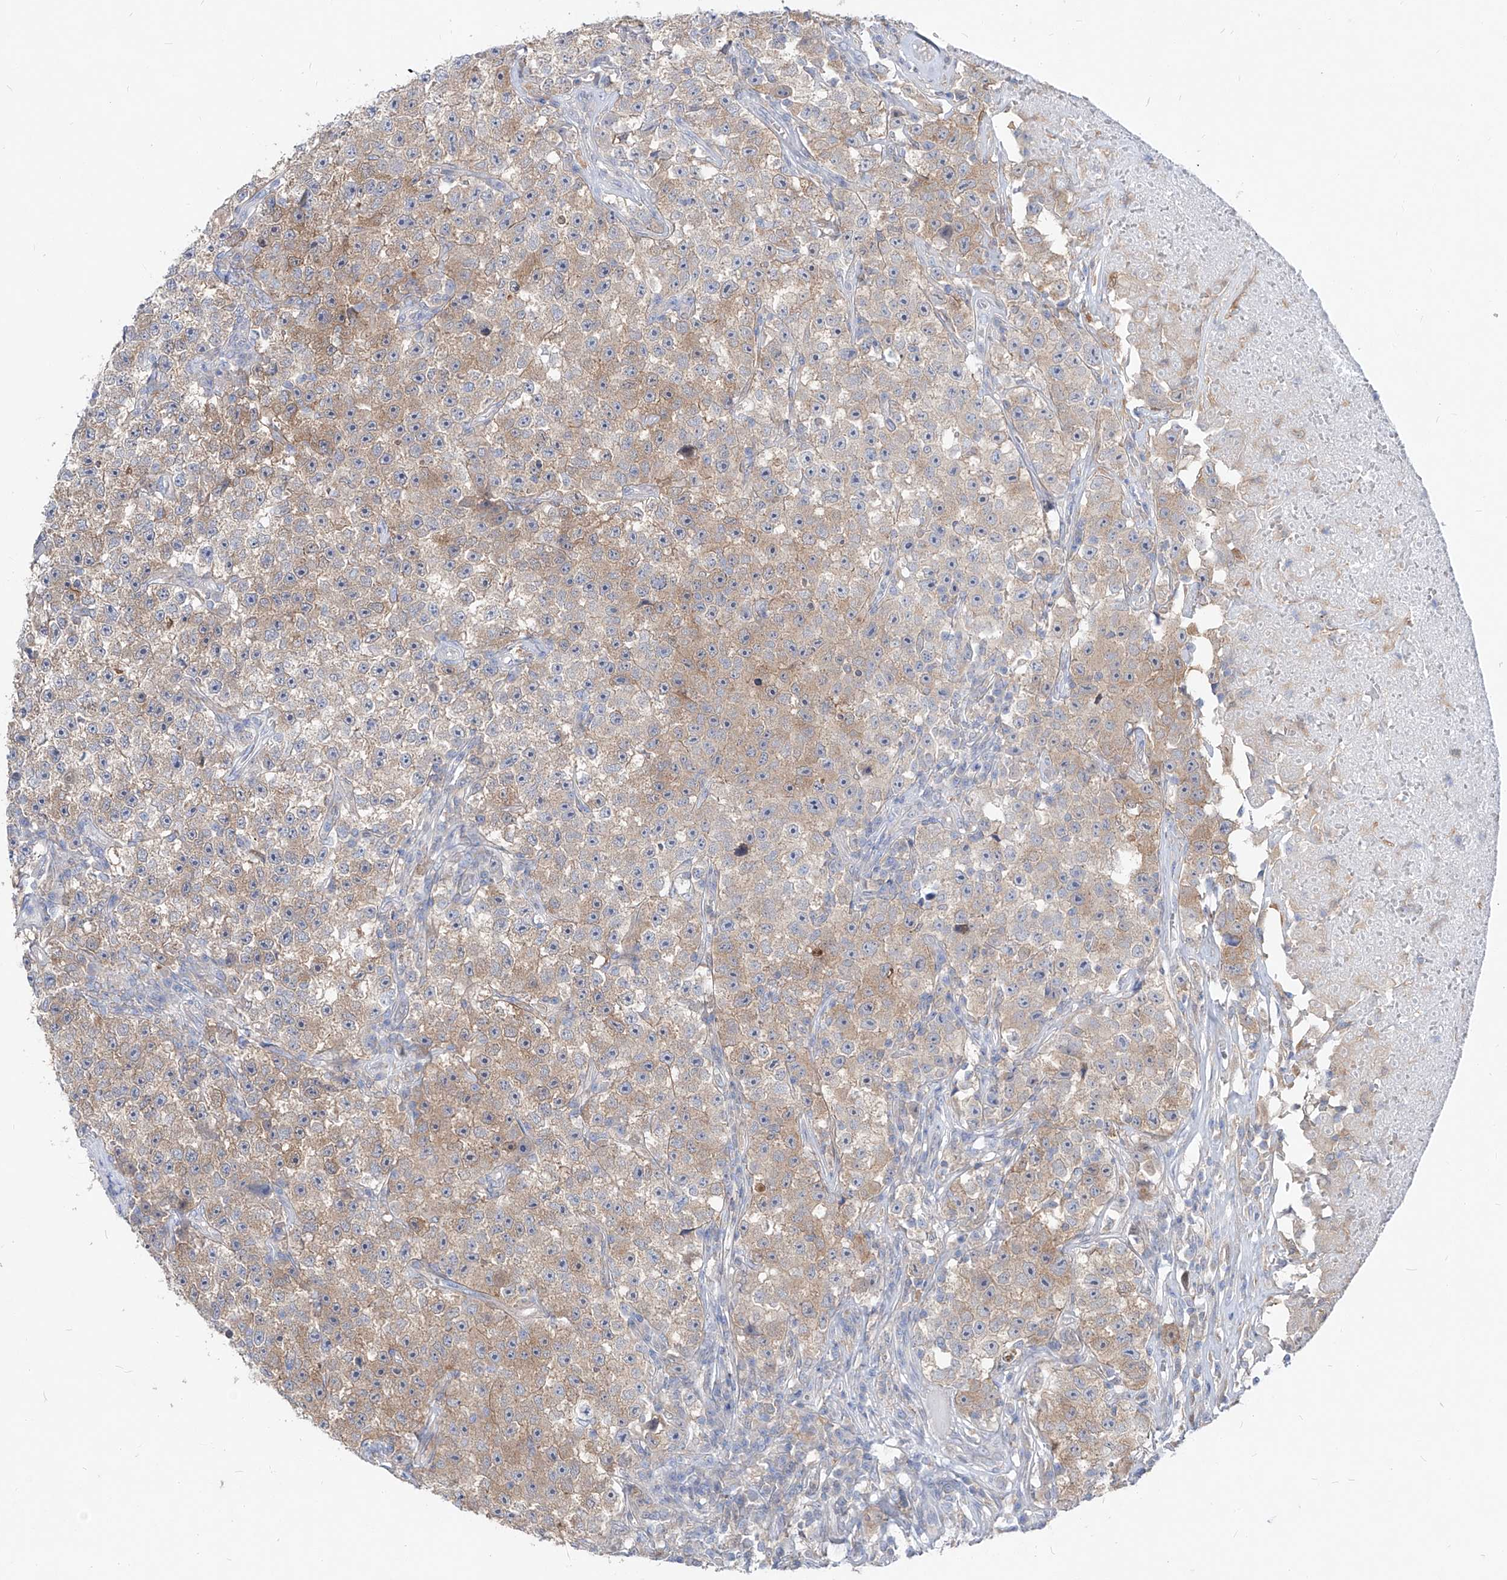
{"staining": {"intensity": "weak", "quantity": ">75%", "location": "cytoplasmic/membranous"}, "tissue": "testis cancer", "cell_type": "Tumor cells", "image_type": "cancer", "snomed": [{"axis": "morphology", "description": "Seminoma, NOS"}, {"axis": "topography", "description": "Testis"}], "caption": "Seminoma (testis) stained with a protein marker shows weak staining in tumor cells.", "gene": "UFL1", "patient": {"sex": "male", "age": 22}}